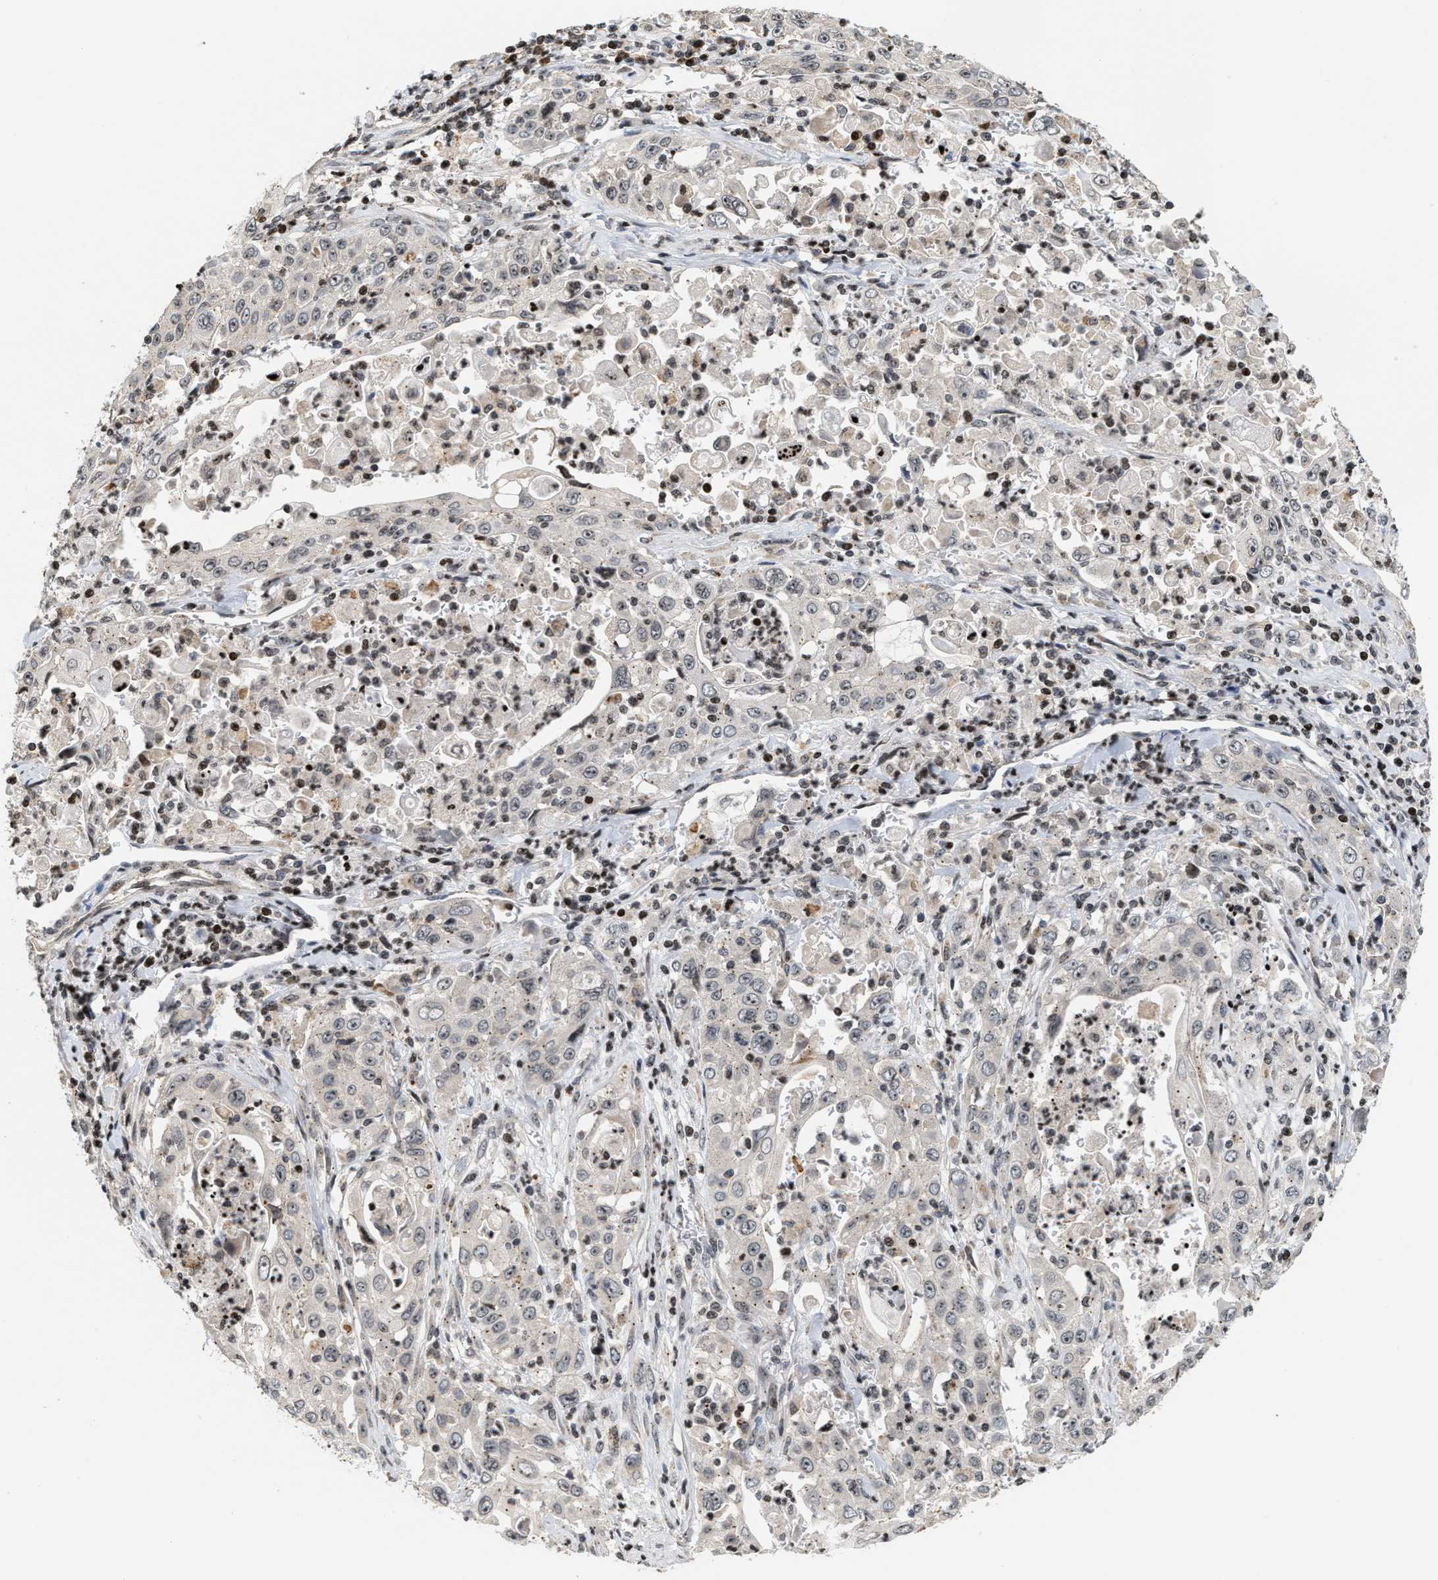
{"staining": {"intensity": "negative", "quantity": "none", "location": "none"}, "tissue": "pancreatic cancer", "cell_type": "Tumor cells", "image_type": "cancer", "snomed": [{"axis": "morphology", "description": "Adenocarcinoma, NOS"}, {"axis": "topography", "description": "Pancreas"}], "caption": "Immunohistochemistry (IHC) photomicrograph of human pancreatic adenocarcinoma stained for a protein (brown), which shows no expression in tumor cells.", "gene": "PDZD2", "patient": {"sex": "male", "age": 70}}